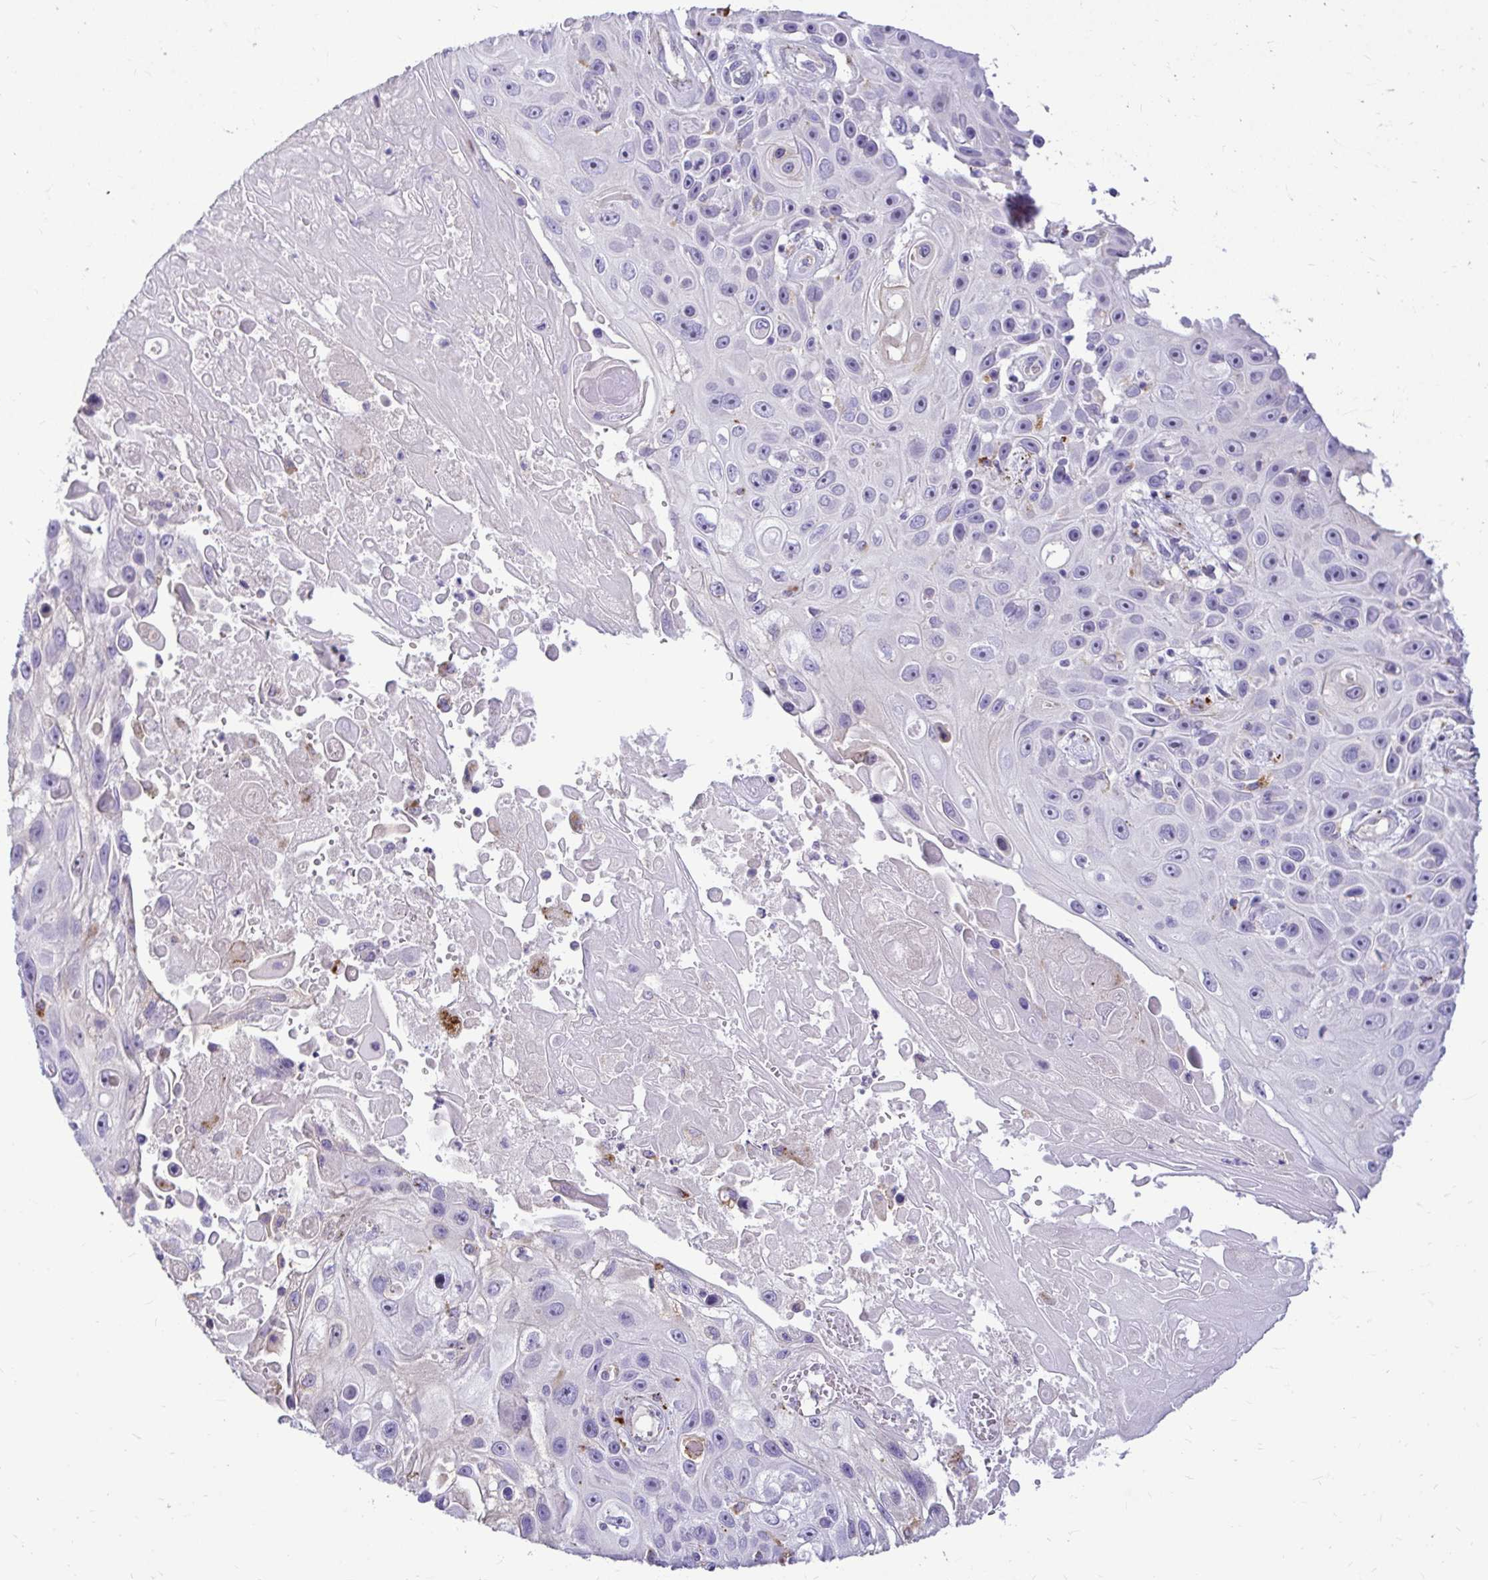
{"staining": {"intensity": "negative", "quantity": "none", "location": "none"}, "tissue": "skin cancer", "cell_type": "Tumor cells", "image_type": "cancer", "snomed": [{"axis": "morphology", "description": "Squamous cell carcinoma, NOS"}, {"axis": "topography", "description": "Skin"}], "caption": "This is an IHC photomicrograph of skin squamous cell carcinoma. There is no expression in tumor cells.", "gene": "PKN3", "patient": {"sex": "male", "age": 82}}